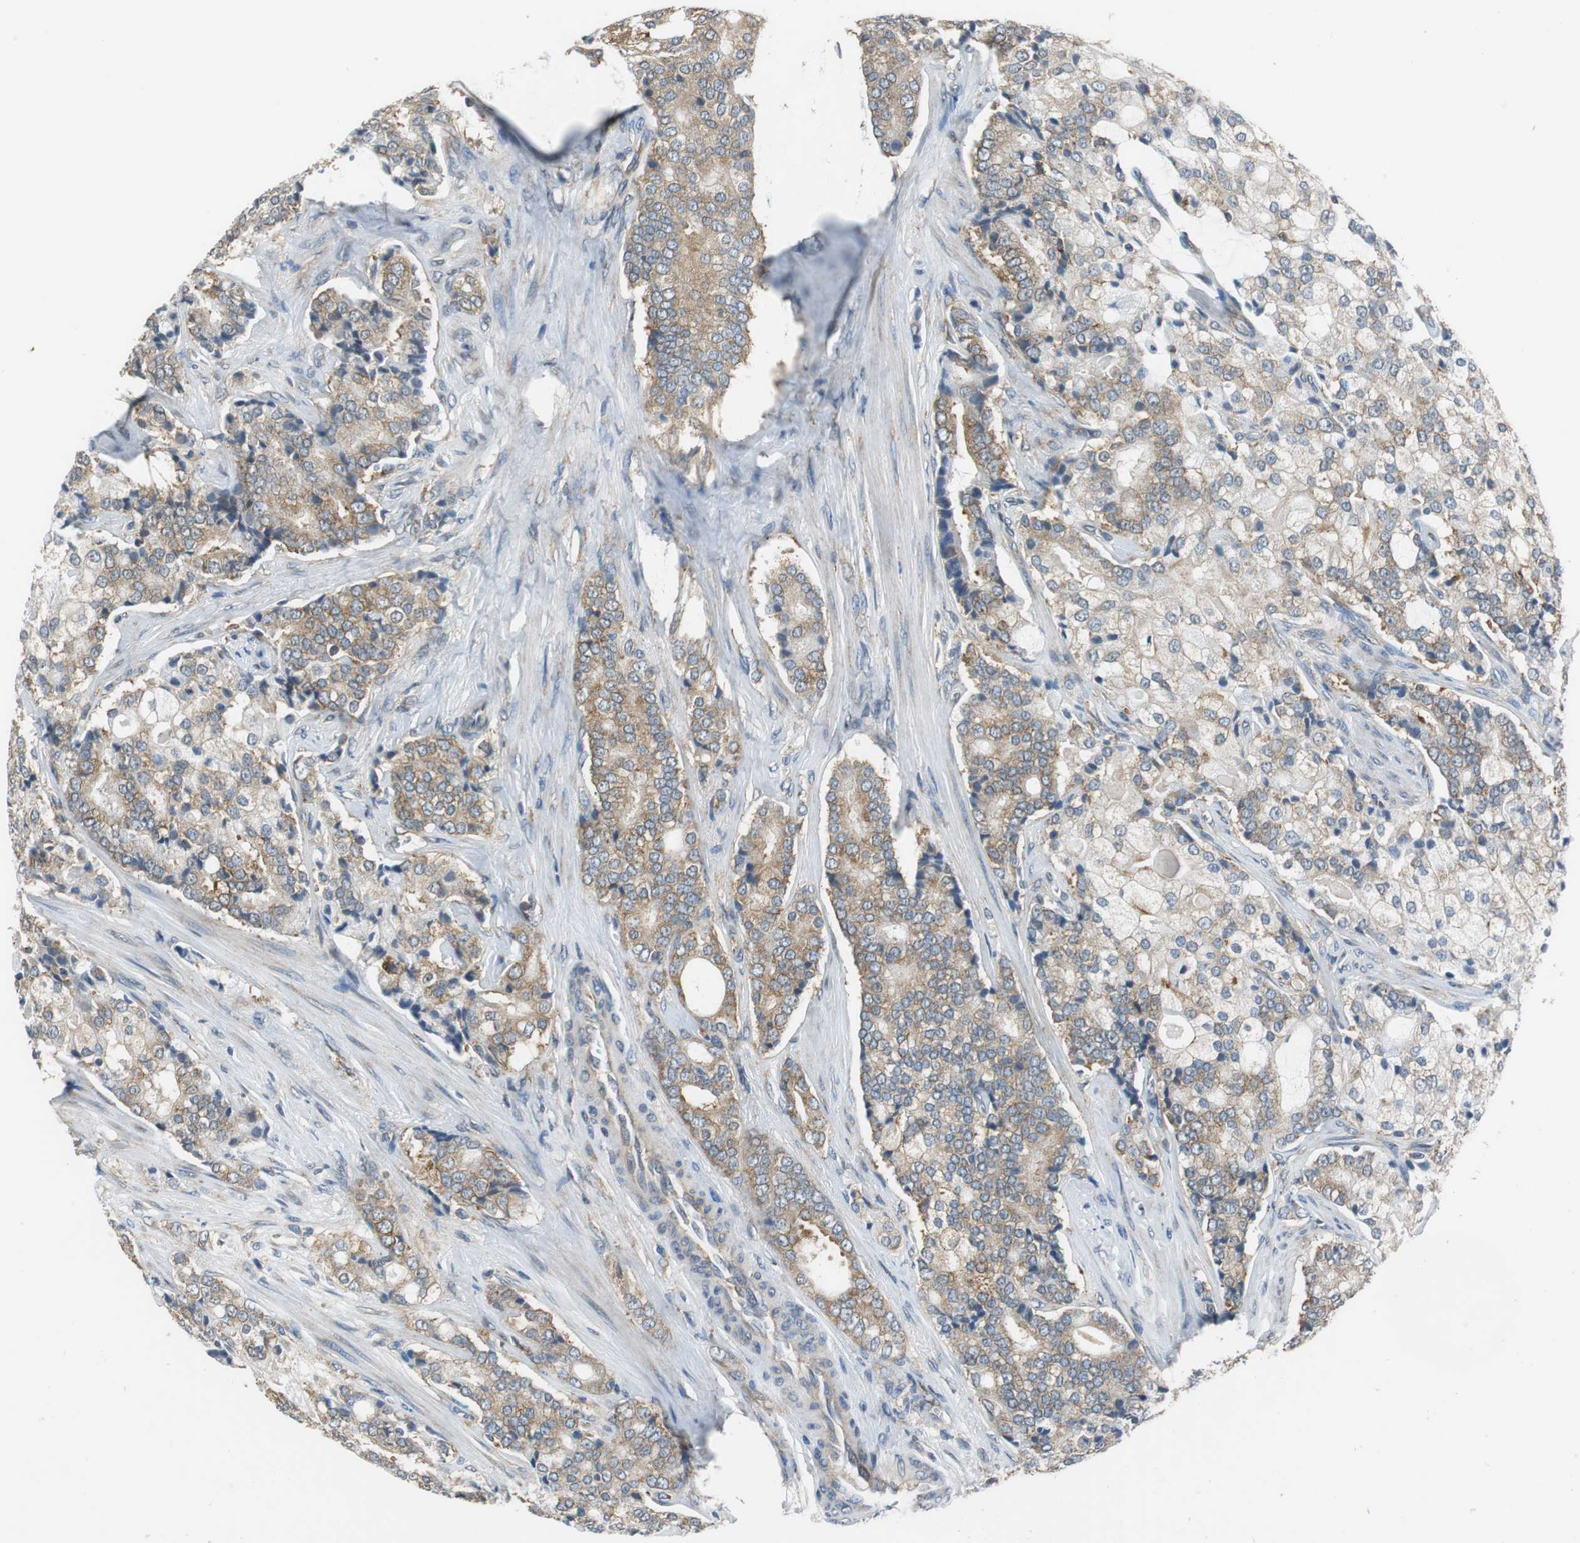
{"staining": {"intensity": "moderate", "quantity": ">75%", "location": "cytoplasmic/membranous"}, "tissue": "prostate cancer", "cell_type": "Tumor cells", "image_type": "cancer", "snomed": [{"axis": "morphology", "description": "Adenocarcinoma, Low grade"}, {"axis": "topography", "description": "Prostate"}], "caption": "Moderate cytoplasmic/membranous protein expression is seen in about >75% of tumor cells in prostate cancer (low-grade adenocarcinoma). (IHC, brightfield microscopy, high magnification).", "gene": "CNOT3", "patient": {"sex": "male", "age": 58}}